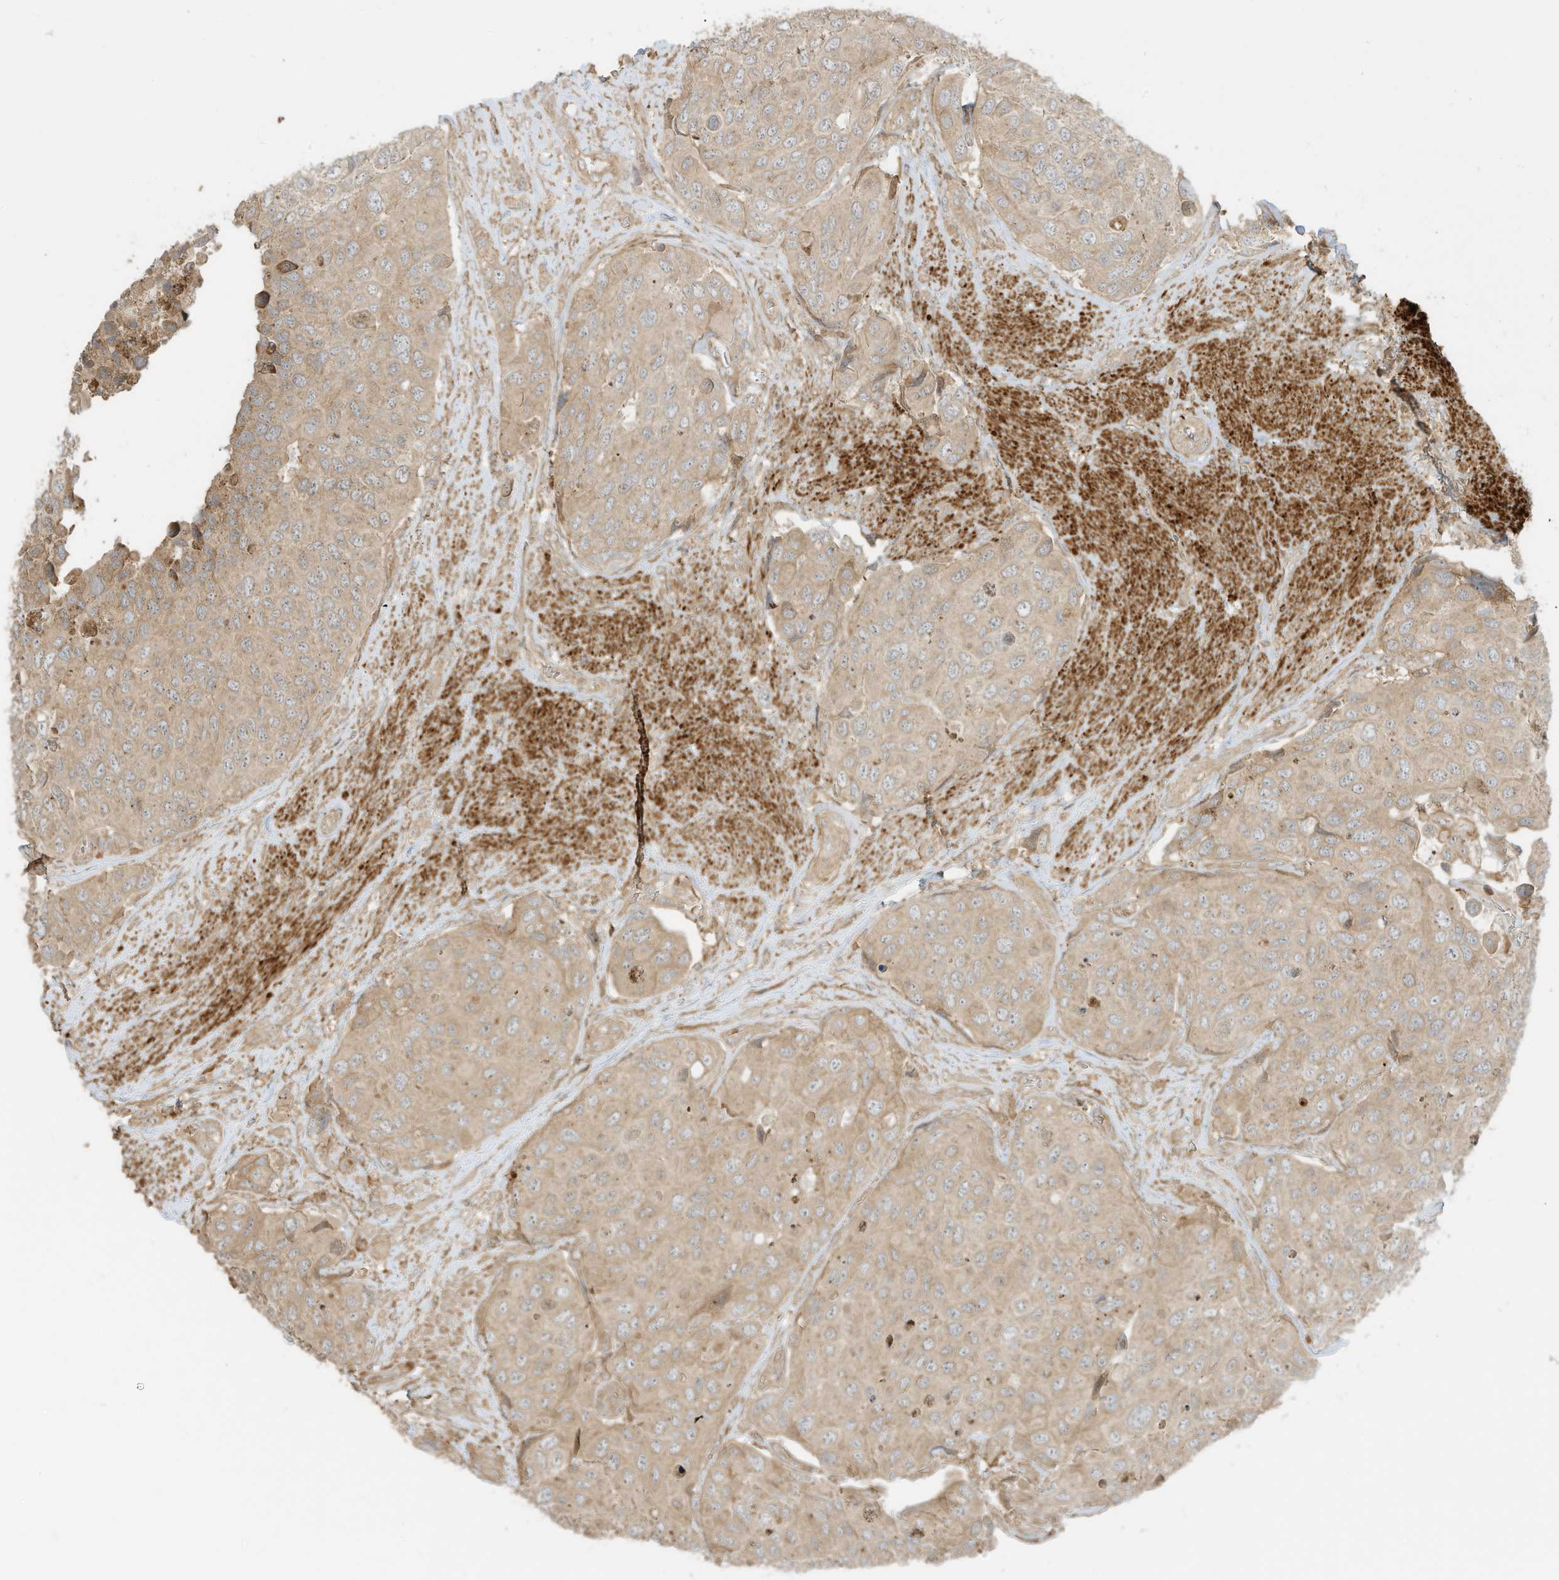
{"staining": {"intensity": "weak", "quantity": ">75%", "location": "cytoplasmic/membranous"}, "tissue": "urothelial cancer", "cell_type": "Tumor cells", "image_type": "cancer", "snomed": [{"axis": "morphology", "description": "Urothelial carcinoma, High grade"}, {"axis": "topography", "description": "Urinary bladder"}], "caption": "Protein staining demonstrates weak cytoplasmic/membranous staining in approximately >75% of tumor cells in urothelial carcinoma (high-grade).", "gene": "ENTR1", "patient": {"sex": "male", "age": 74}}